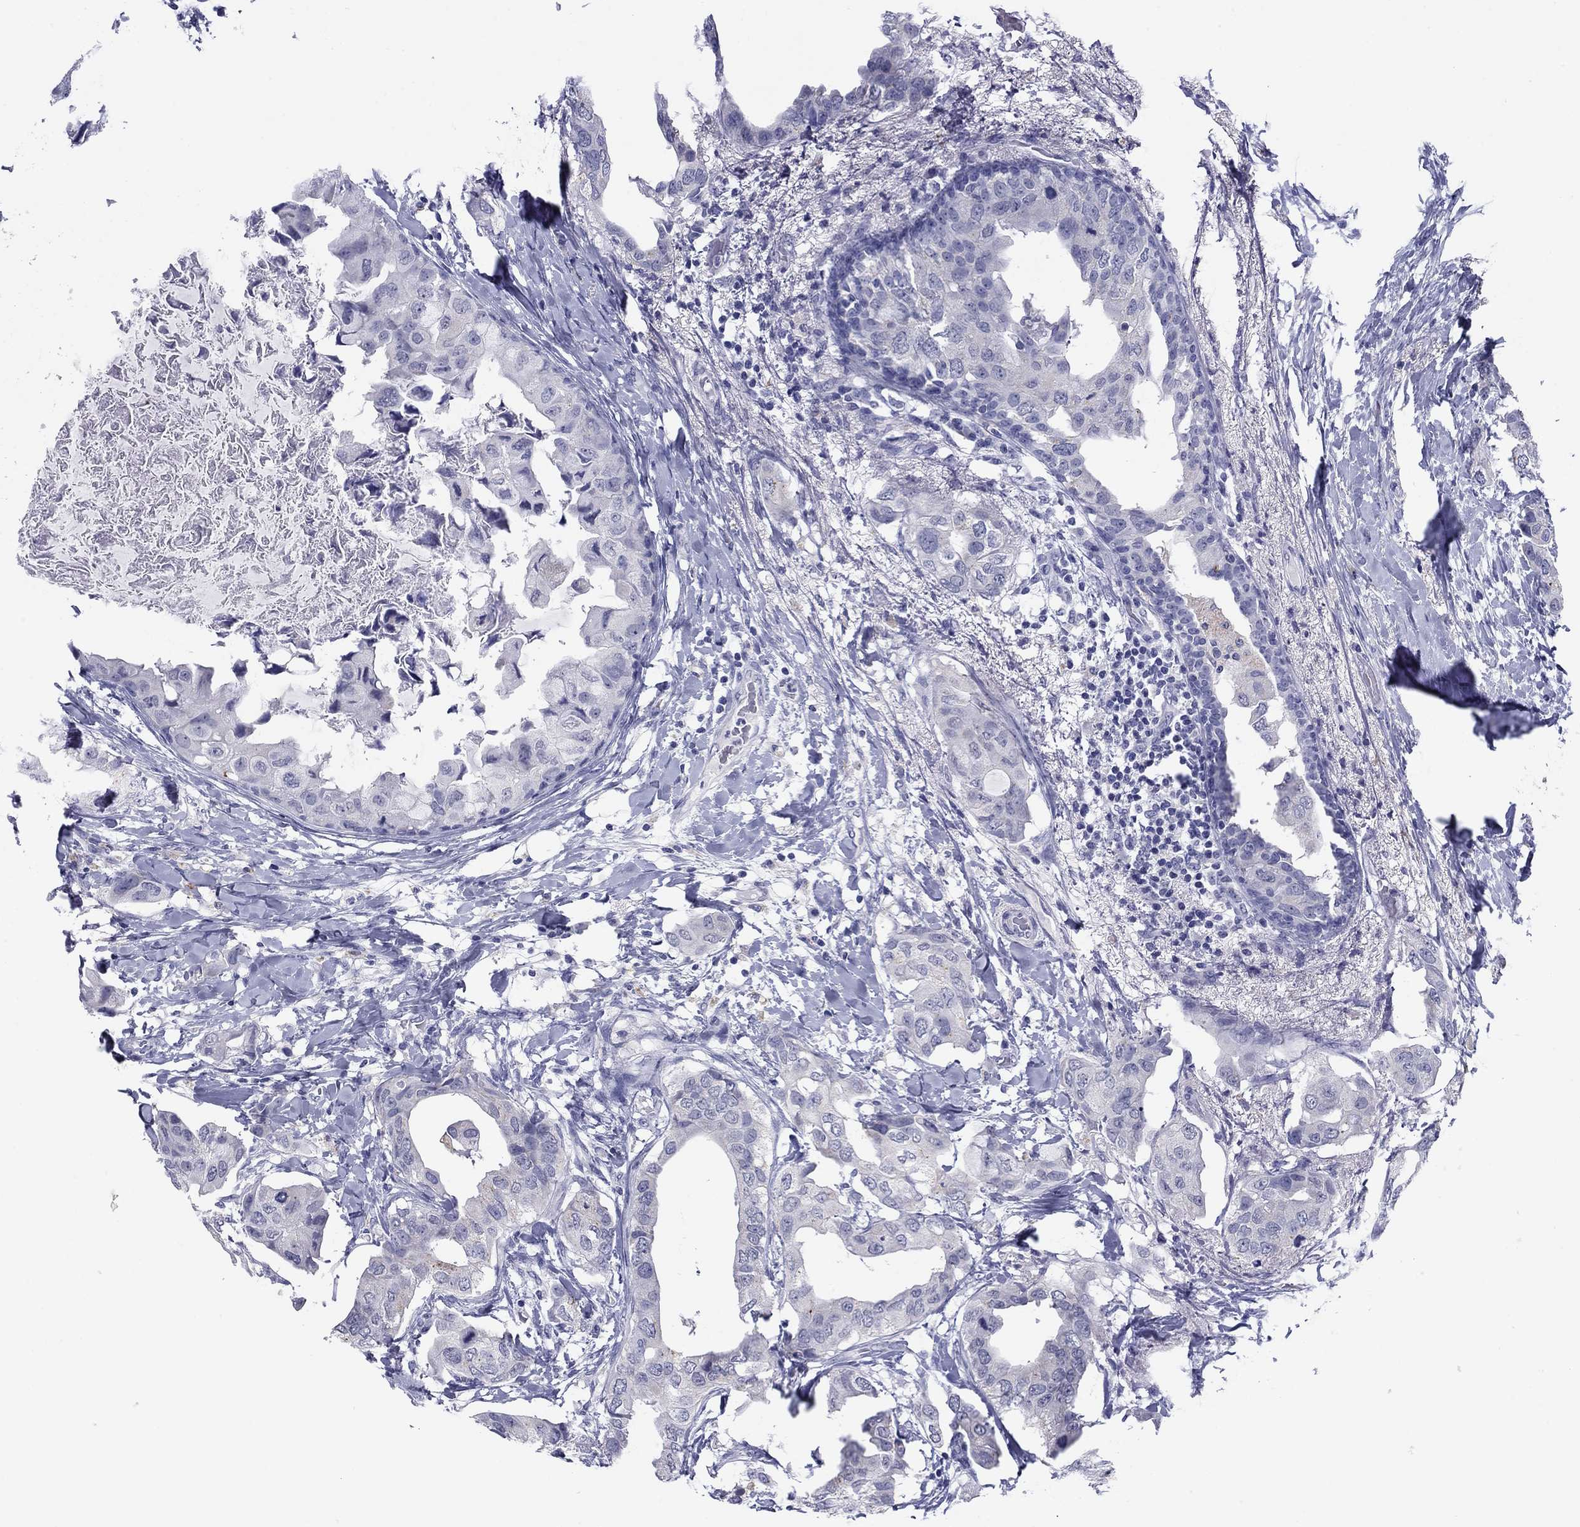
{"staining": {"intensity": "negative", "quantity": "none", "location": "none"}, "tissue": "breast cancer", "cell_type": "Tumor cells", "image_type": "cancer", "snomed": [{"axis": "morphology", "description": "Normal tissue, NOS"}, {"axis": "morphology", "description": "Duct carcinoma"}, {"axis": "topography", "description": "Breast"}], "caption": "IHC histopathology image of neoplastic tissue: intraductal carcinoma (breast) stained with DAB (3,3'-diaminobenzidine) reveals no significant protein staining in tumor cells.", "gene": "TCFL5", "patient": {"sex": "female", "age": 40}}